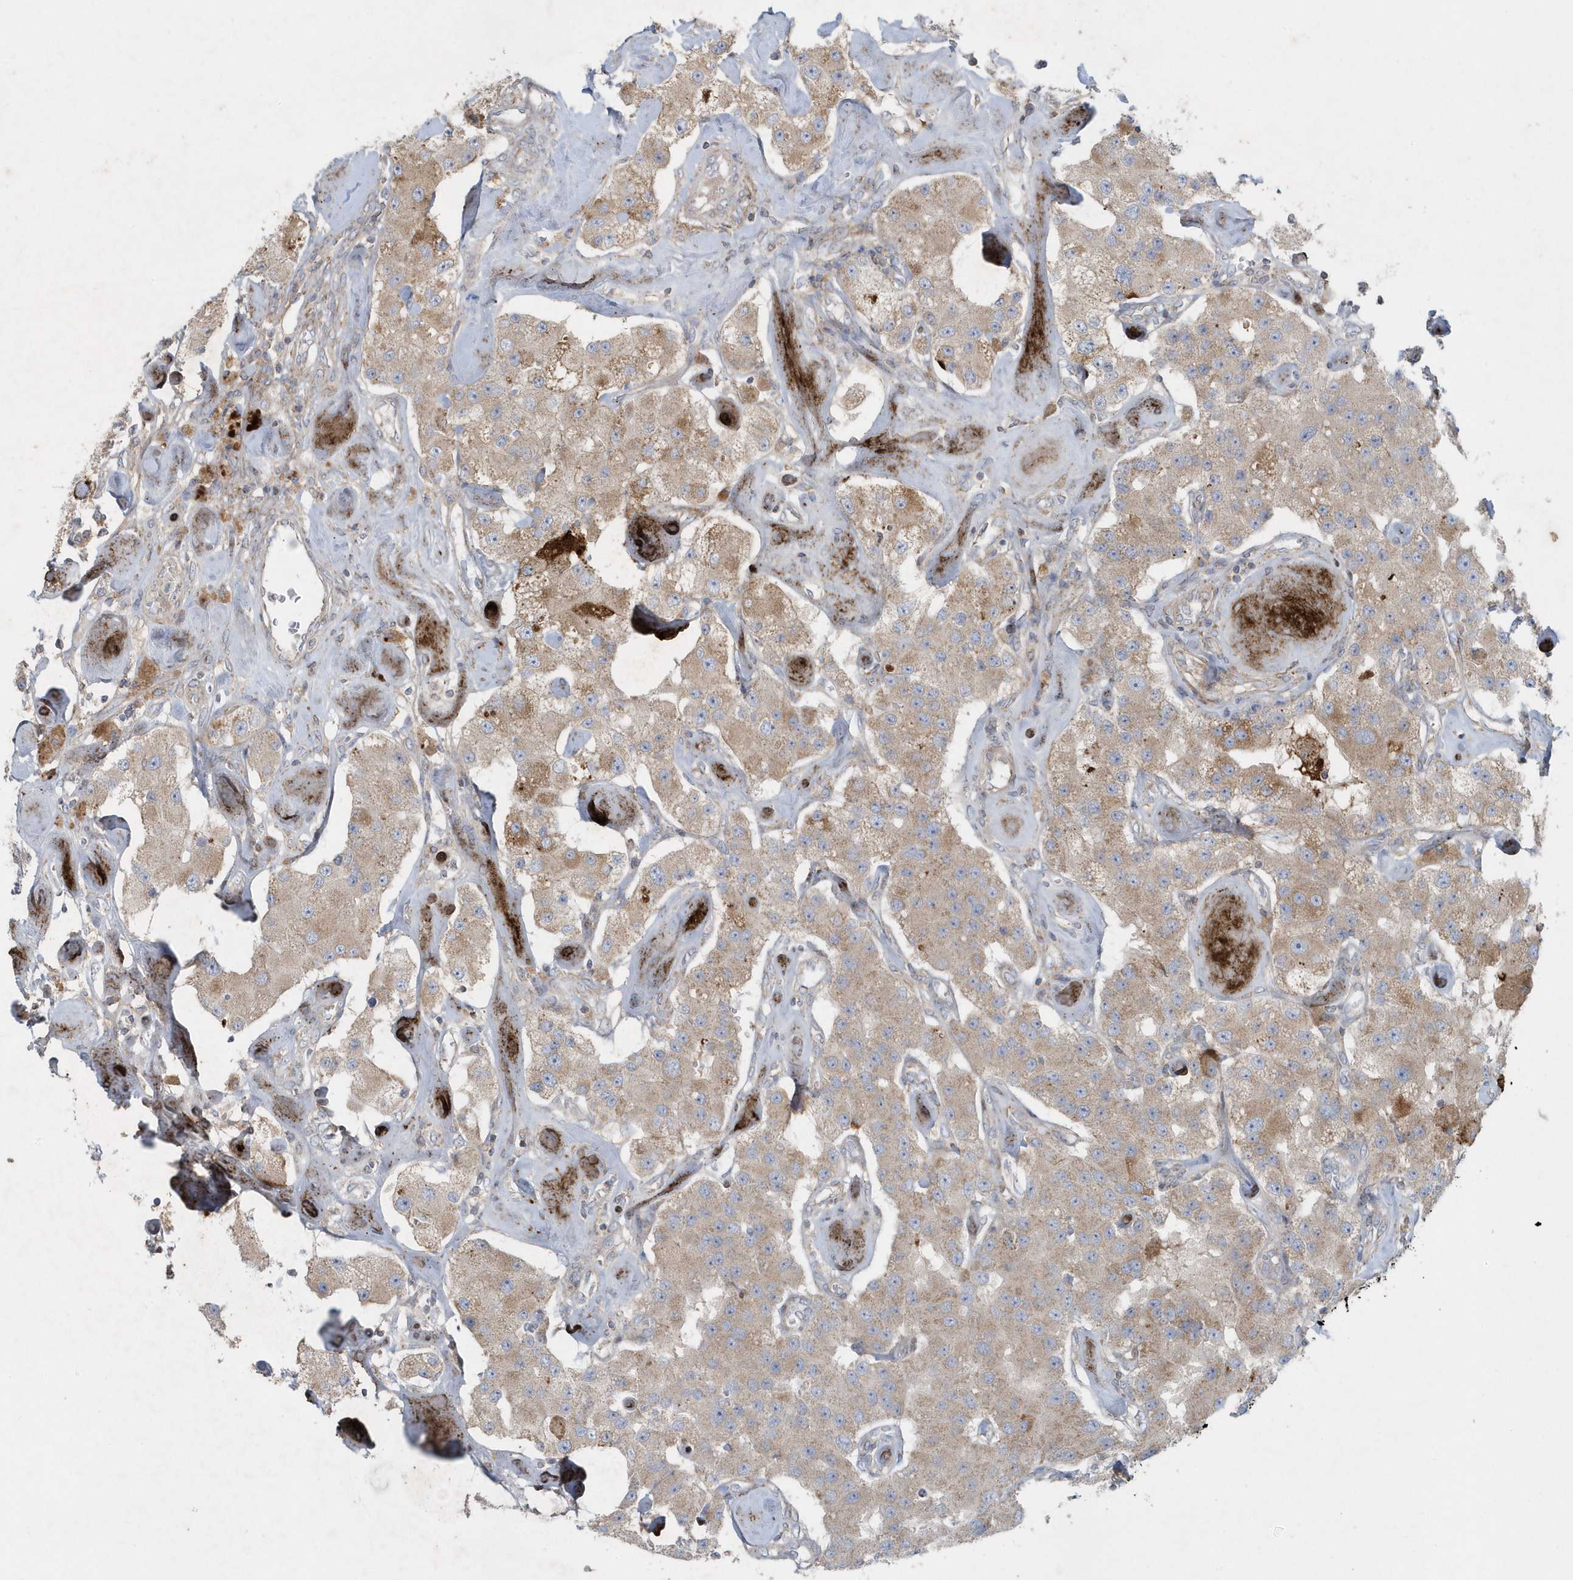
{"staining": {"intensity": "weak", "quantity": ">75%", "location": "cytoplasmic/membranous"}, "tissue": "carcinoid", "cell_type": "Tumor cells", "image_type": "cancer", "snomed": [{"axis": "morphology", "description": "Carcinoid, malignant, NOS"}, {"axis": "topography", "description": "Pancreas"}], "caption": "Protein analysis of carcinoid tissue reveals weak cytoplasmic/membranous staining in approximately >75% of tumor cells.", "gene": "SLC38A2", "patient": {"sex": "male", "age": 41}}